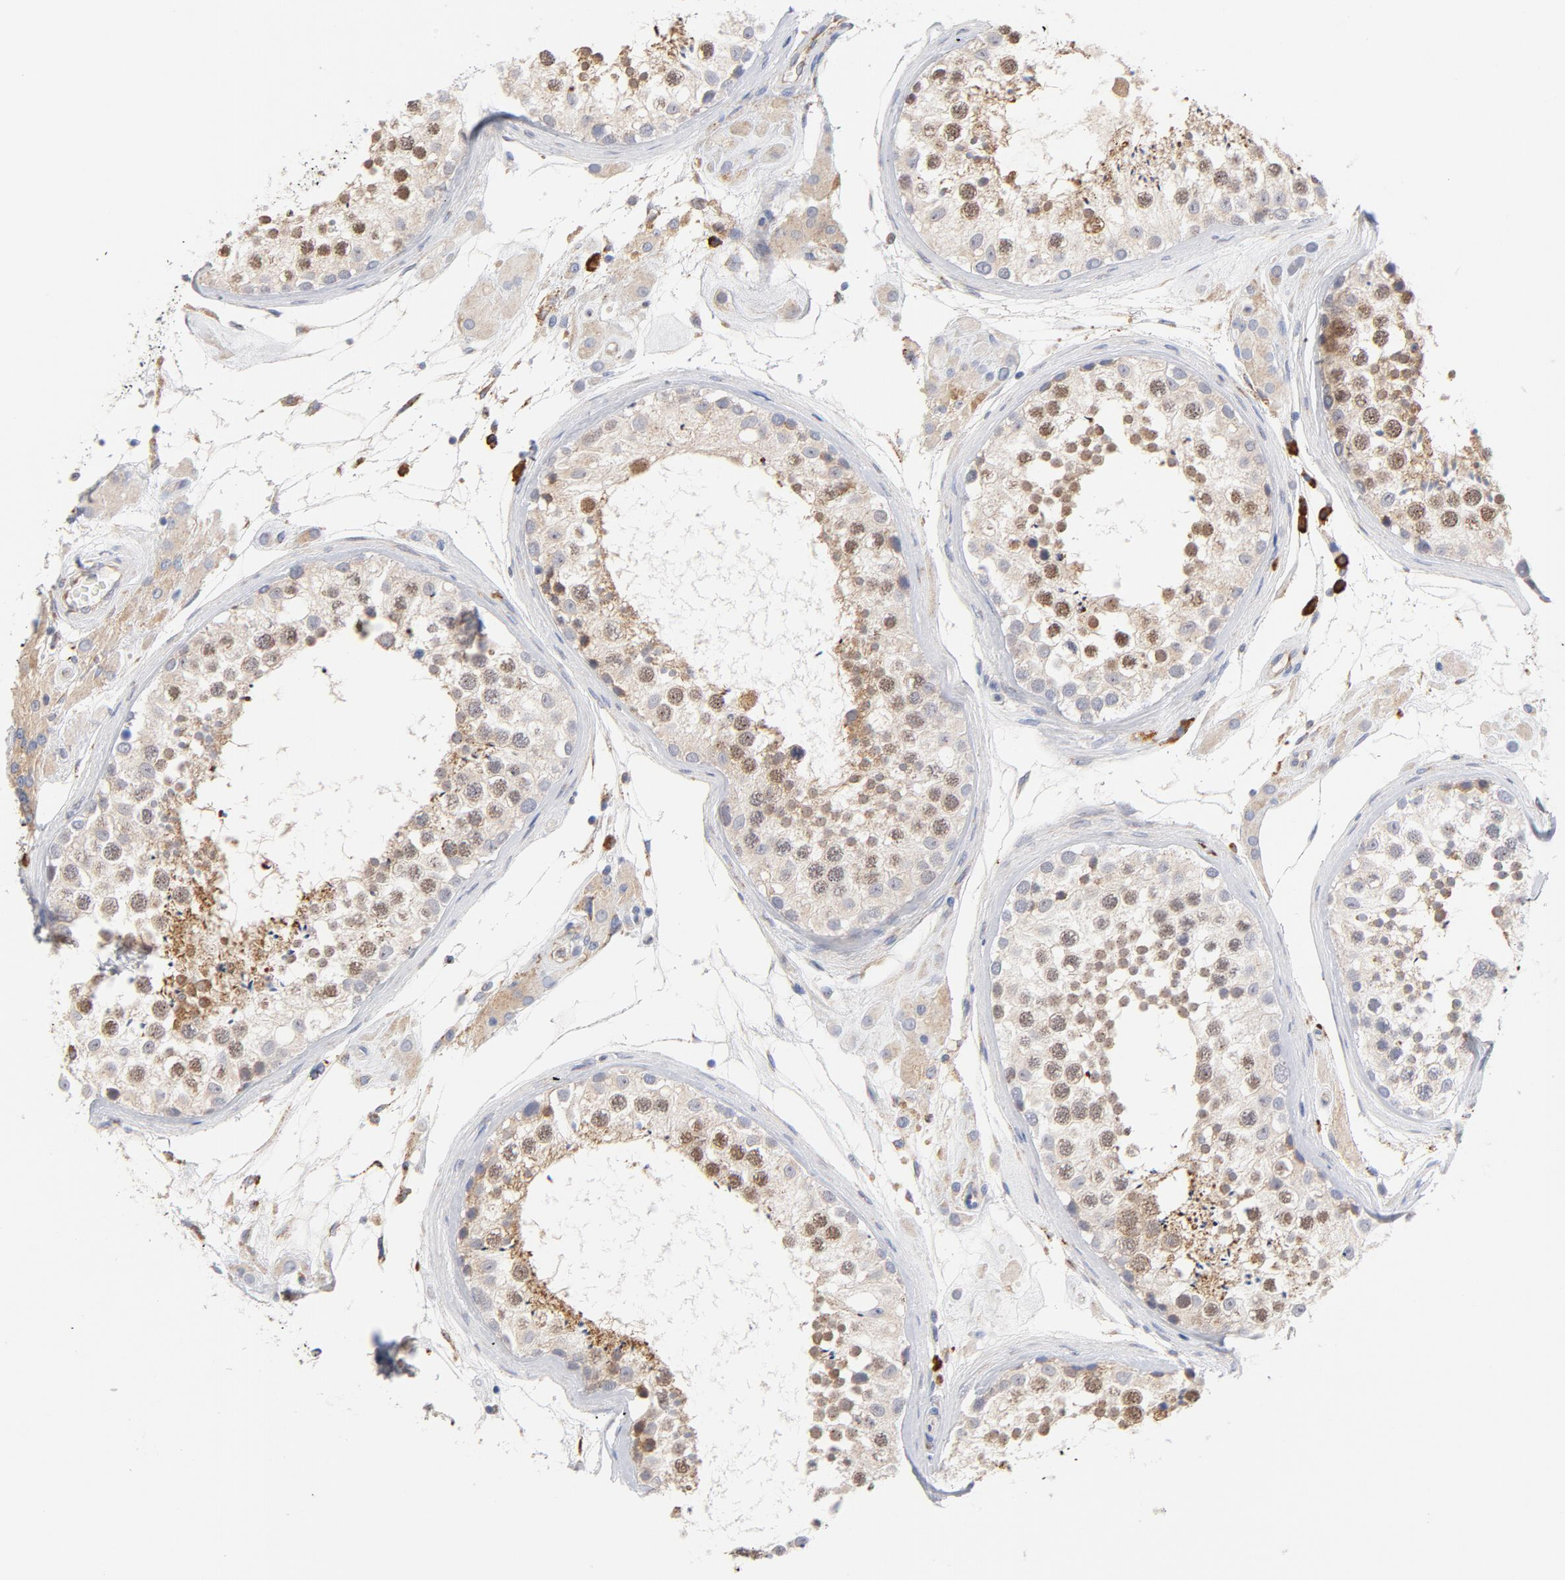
{"staining": {"intensity": "moderate", "quantity": "<25%", "location": "nuclear"}, "tissue": "testis", "cell_type": "Cells in seminiferous ducts", "image_type": "normal", "snomed": [{"axis": "morphology", "description": "Normal tissue, NOS"}, {"axis": "topography", "description": "Testis"}], "caption": "Protein staining demonstrates moderate nuclear staining in approximately <25% of cells in seminiferous ducts in unremarkable testis. (IHC, brightfield microscopy, high magnification).", "gene": "RAPGEF3", "patient": {"sex": "male", "age": 46}}